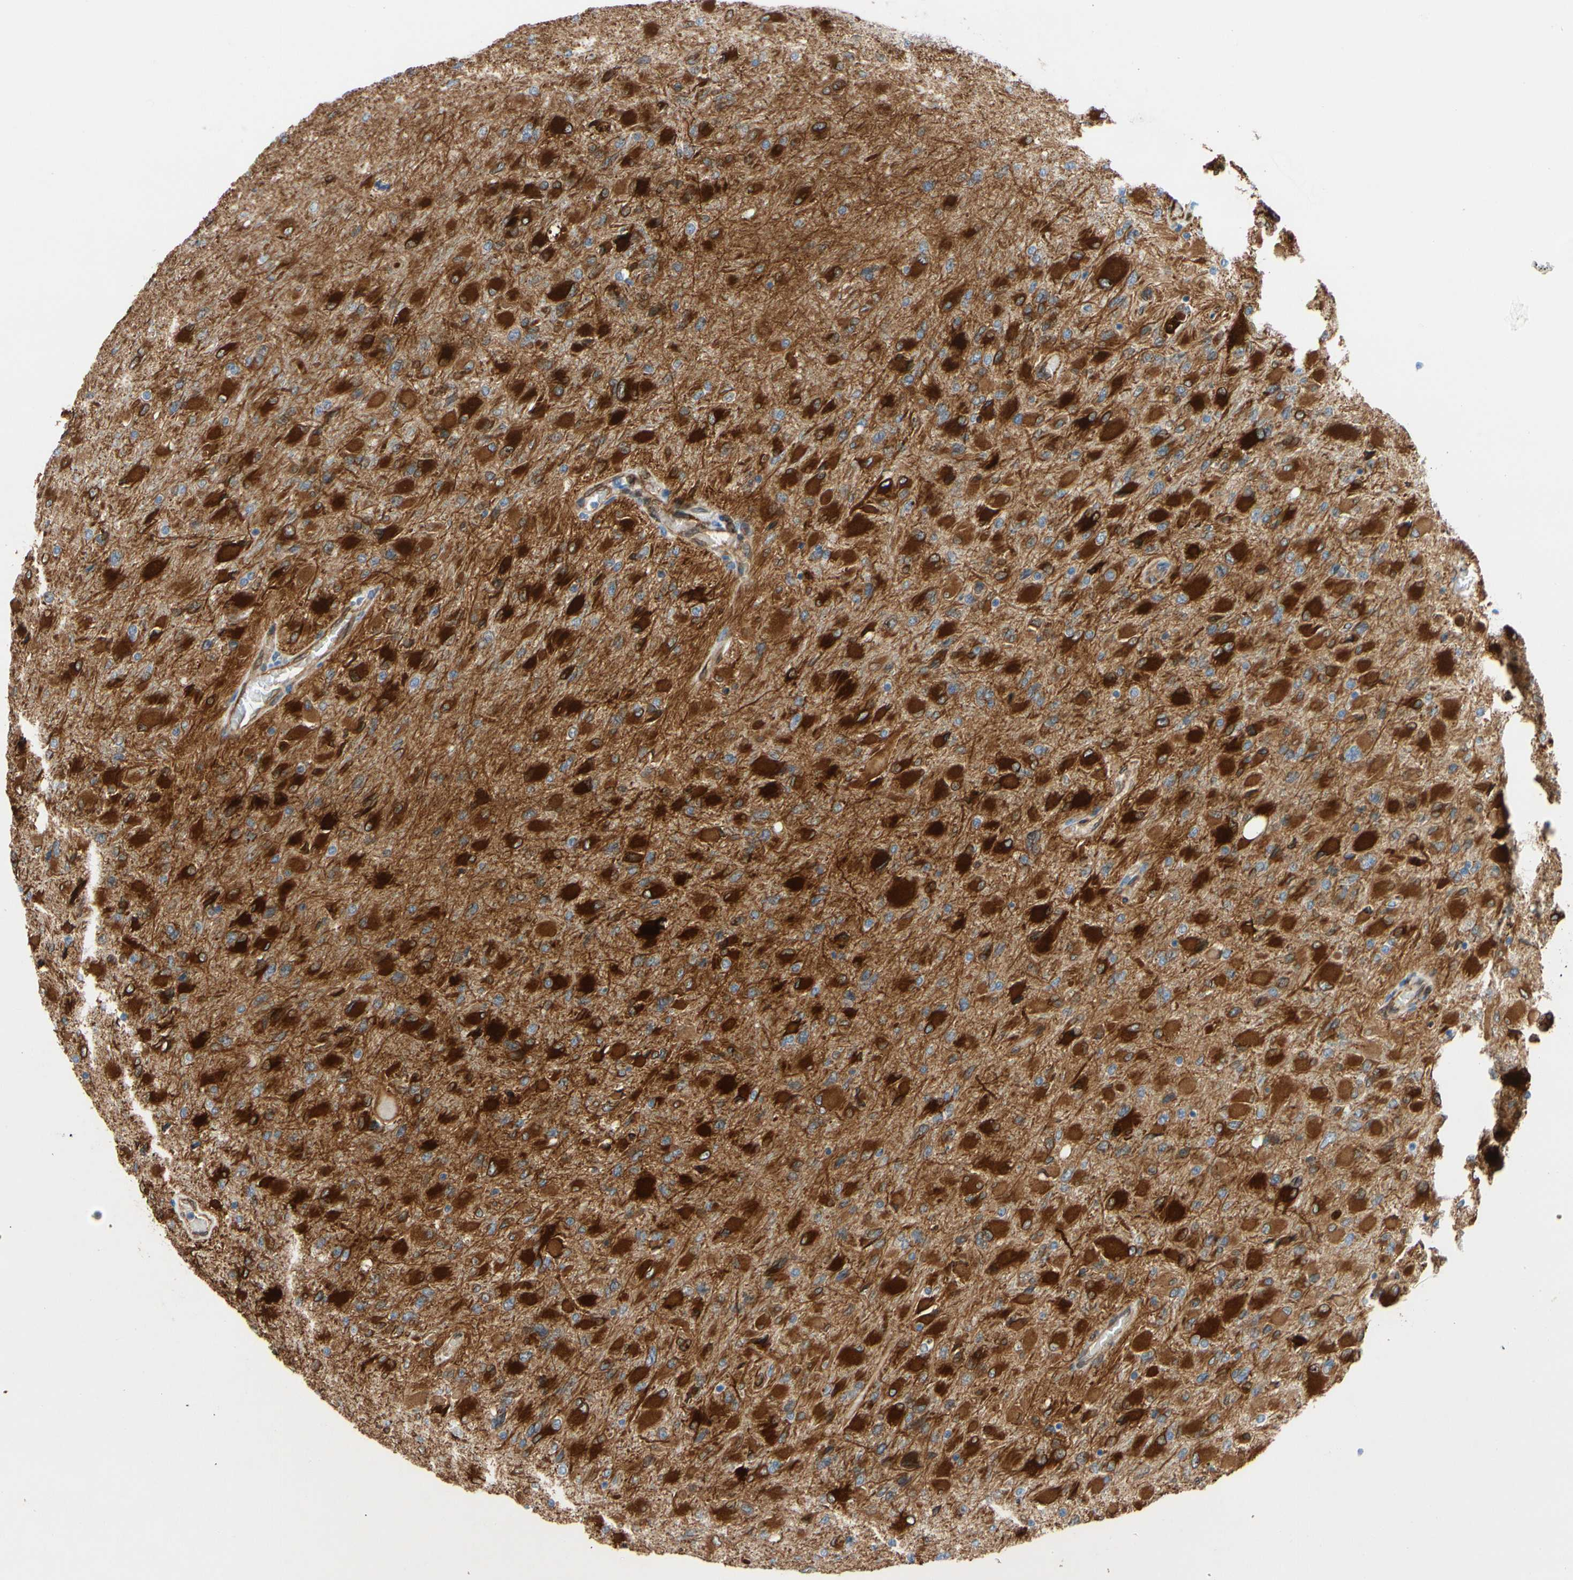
{"staining": {"intensity": "strong", "quantity": ">75%", "location": "cytoplasmic/membranous"}, "tissue": "glioma", "cell_type": "Tumor cells", "image_type": "cancer", "snomed": [{"axis": "morphology", "description": "Glioma, malignant, High grade"}, {"axis": "topography", "description": "Cerebral cortex"}], "caption": "Tumor cells exhibit strong cytoplasmic/membranous expression in approximately >75% of cells in malignant high-grade glioma.", "gene": "PRXL2A", "patient": {"sex": "female", "age": 36}}